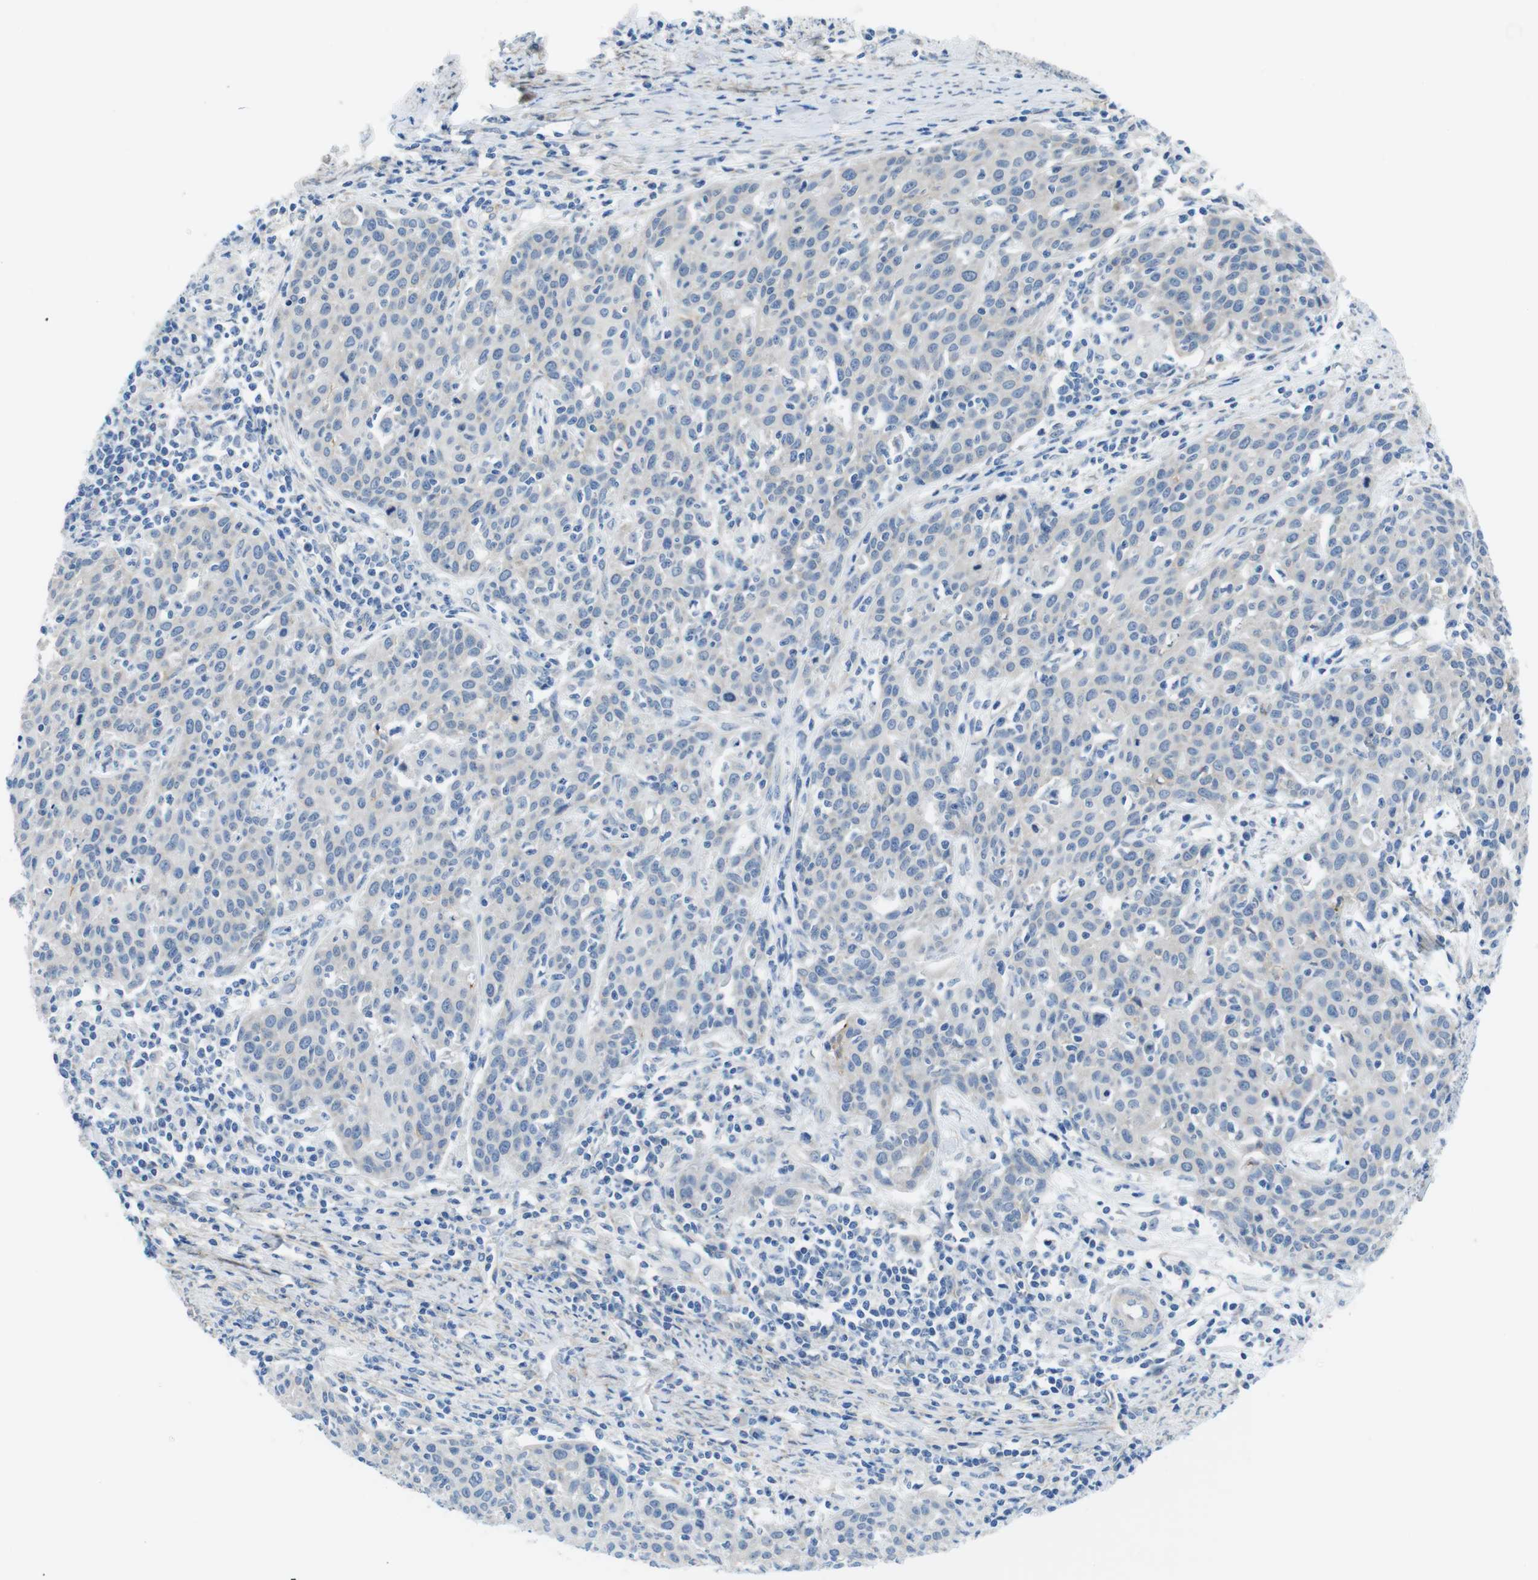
{"staining": {"intensity": "negative", "quantity": "none", "location": "none"}, "tissue": "cervical cancer", "cell_type": "Tumor cells", "image_type": "cancer", "snomed": [{"axis": "morphology", "description": "Squamous cell carcinoma, NOS"}, {"axis": "topography", "description": "Cervix"}], "caption": "Immunohistochemical staining of cervical cancer (squamous cell carcinoma) exhibits no significant expression in tumor cells. (Brightfield microscopy of DAB immunohistochemistry at high magnification).", "gene": "CDH8", "patient": {"sex": "female", "age": 38}}